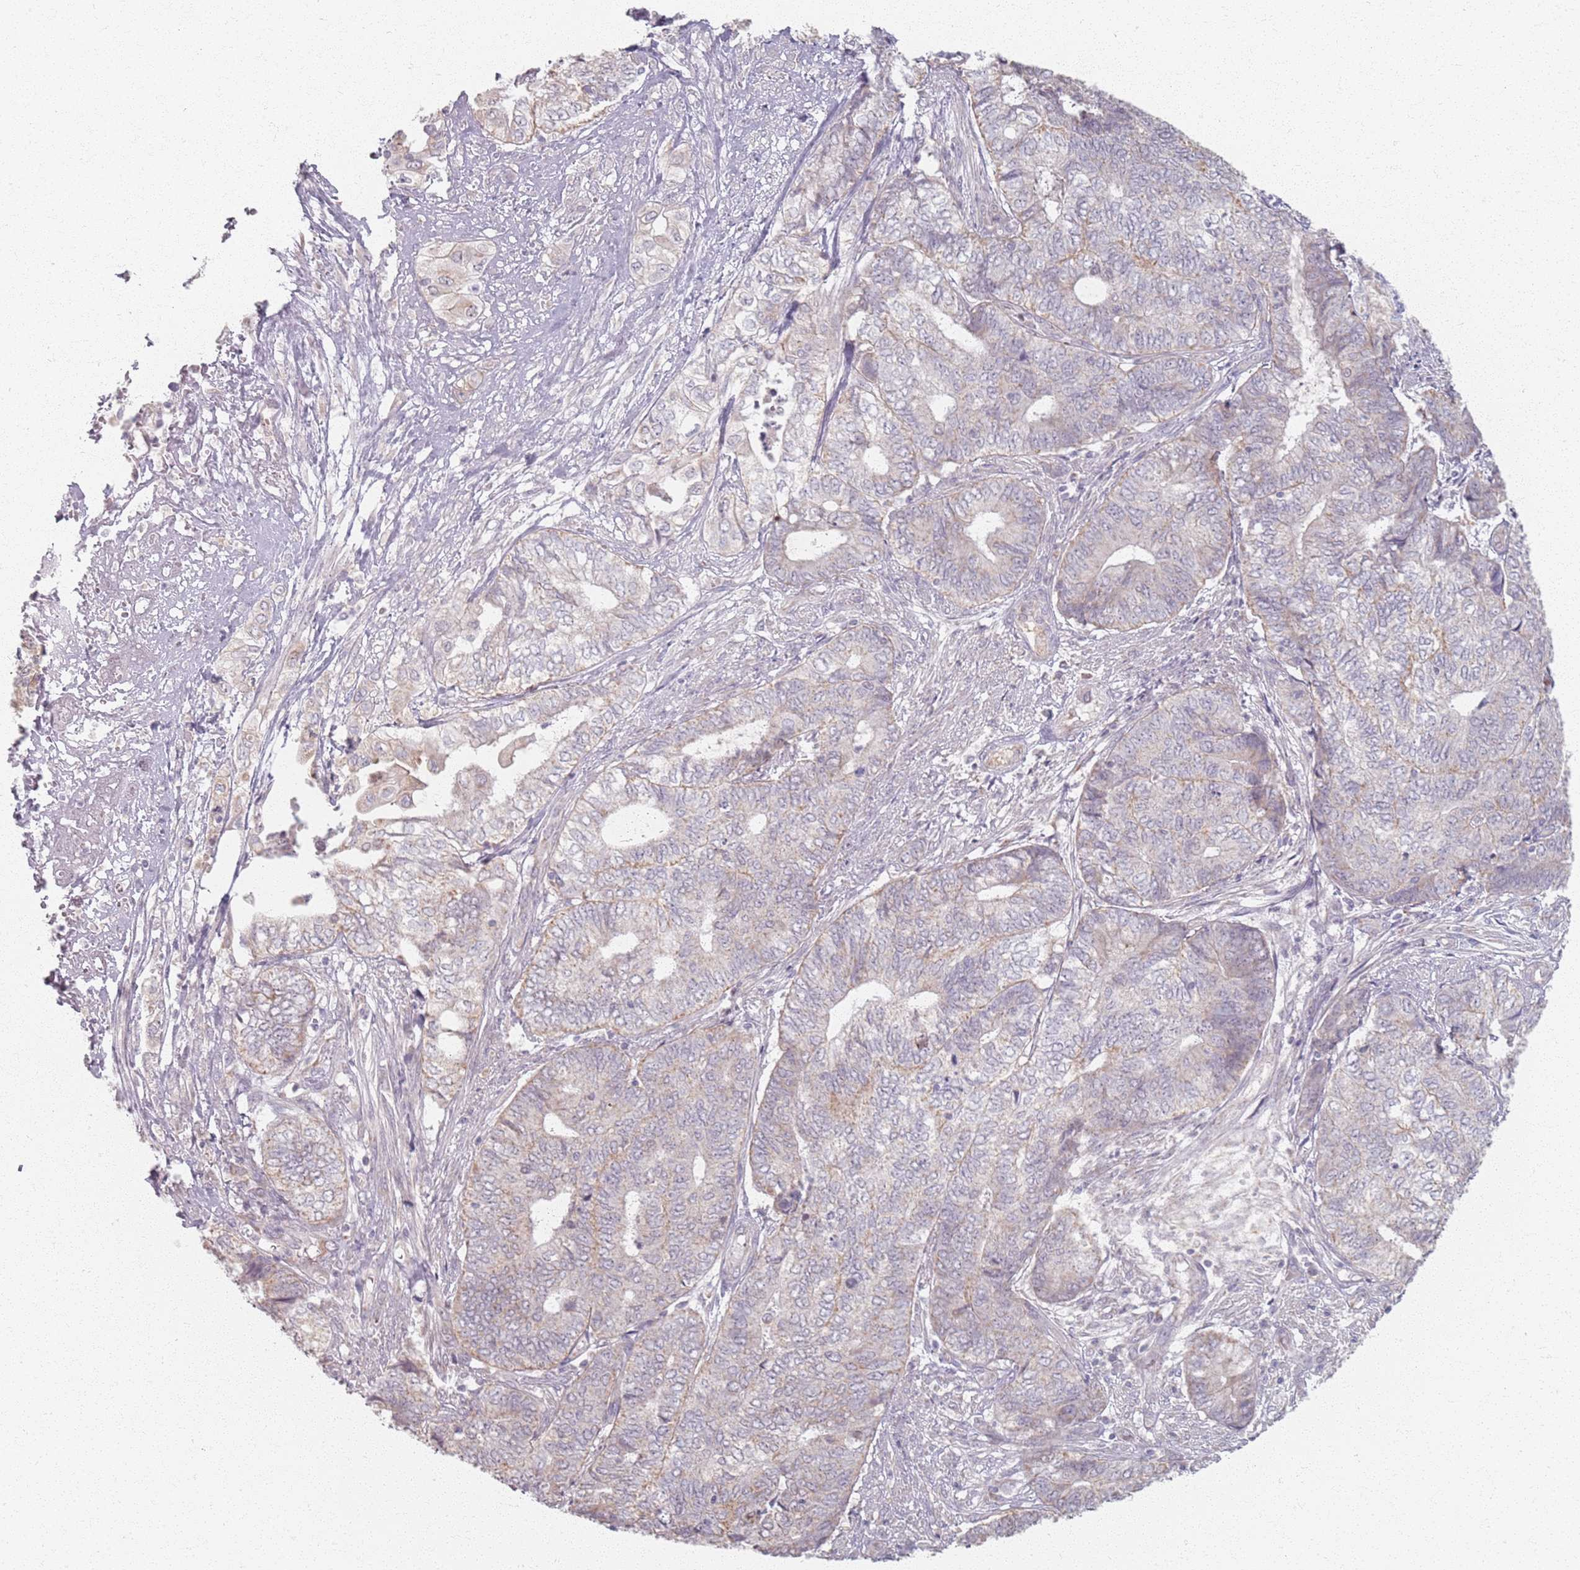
{"staining": {"intensity": "weak", "quantity": "<25%", "location": "cytoplasmic/membranous"}, "tissue": "endometrial cancer", "cell_type": "Tumor cells", "image_type": "cancer", "snomed": [{"axis": "morphology", "description": "Adenocarcinoma, NOS"}, {"axis": "topography", "description": "Uterus"}, {"axis": "topography", "description": "Endometrium"}], "caption": "This image is of endometrial cancer stained with immunohistochemistry (IHC) to label a protein in brown with the nuclei are counter-stained blue. There is no positivity in tumor cells. (DAB IHC with hematoxylin counter stain).", "gene": "PKD2L2", "patient": {"sex": "female", "age": 70}}